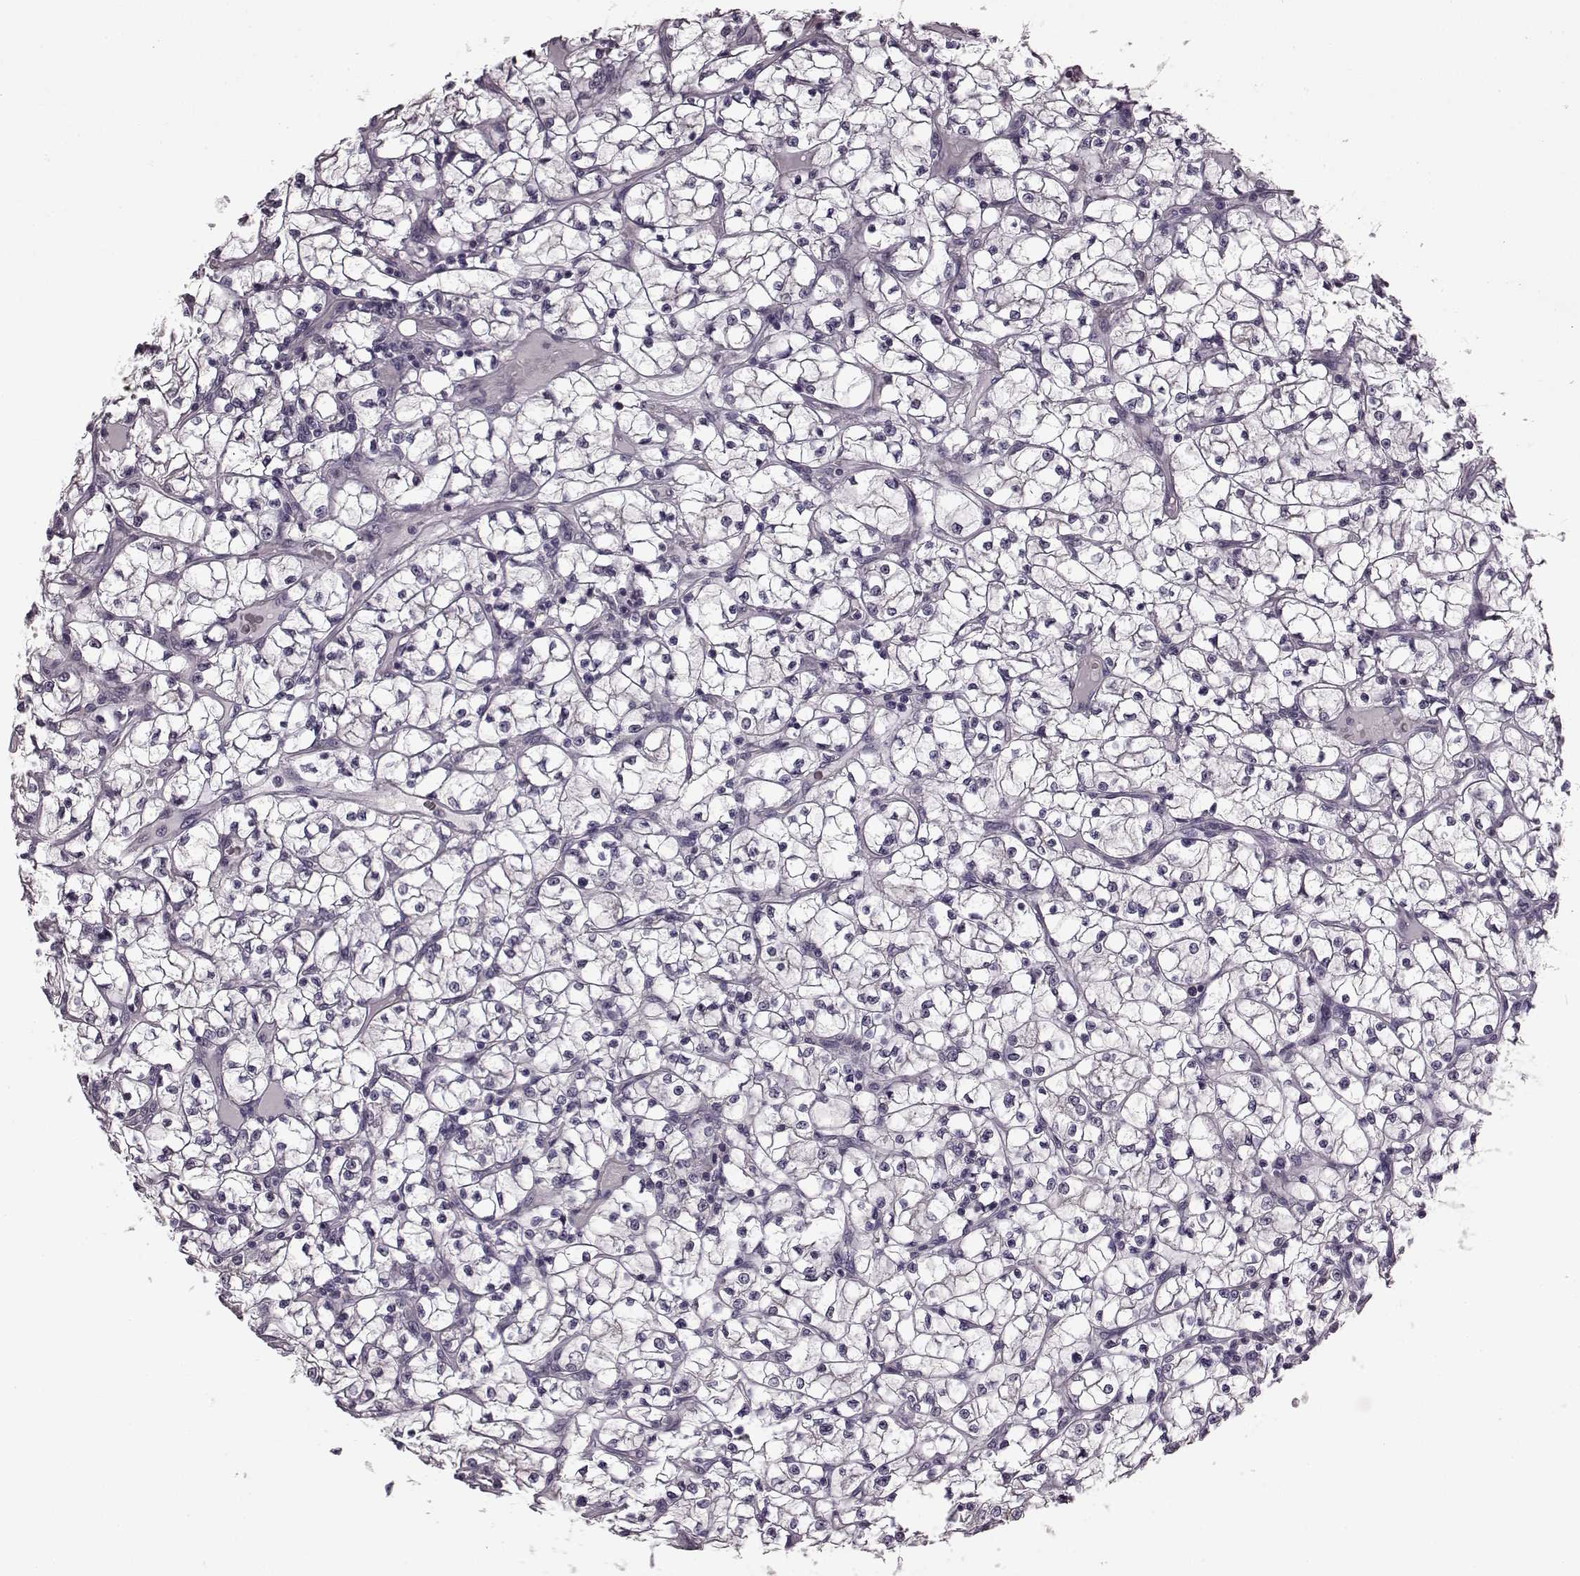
{"staining": {"intensity": "negative", "quantity": "none", "location": "none"}, "tissue": "renal cancer", "cell_type": "Tumor cells", "image_type": "cancer", "snomed": [{"axis": "morphology", "description": "Adenocarcinoma, NOS"}, {"axis": "topography", "description": "Kidney"}], "caption": "The immunohistochemistry (IHC) histopathology image has no significant positivity in tumor cells of renal cancer tissue. (DAB (3,3'-diaminobenzidine) immunohistochemistry visualized using brightfield microscopy, high magnification).", "gene": "SLCO3A1", "patient": {"sex": "female", "age": 64}}